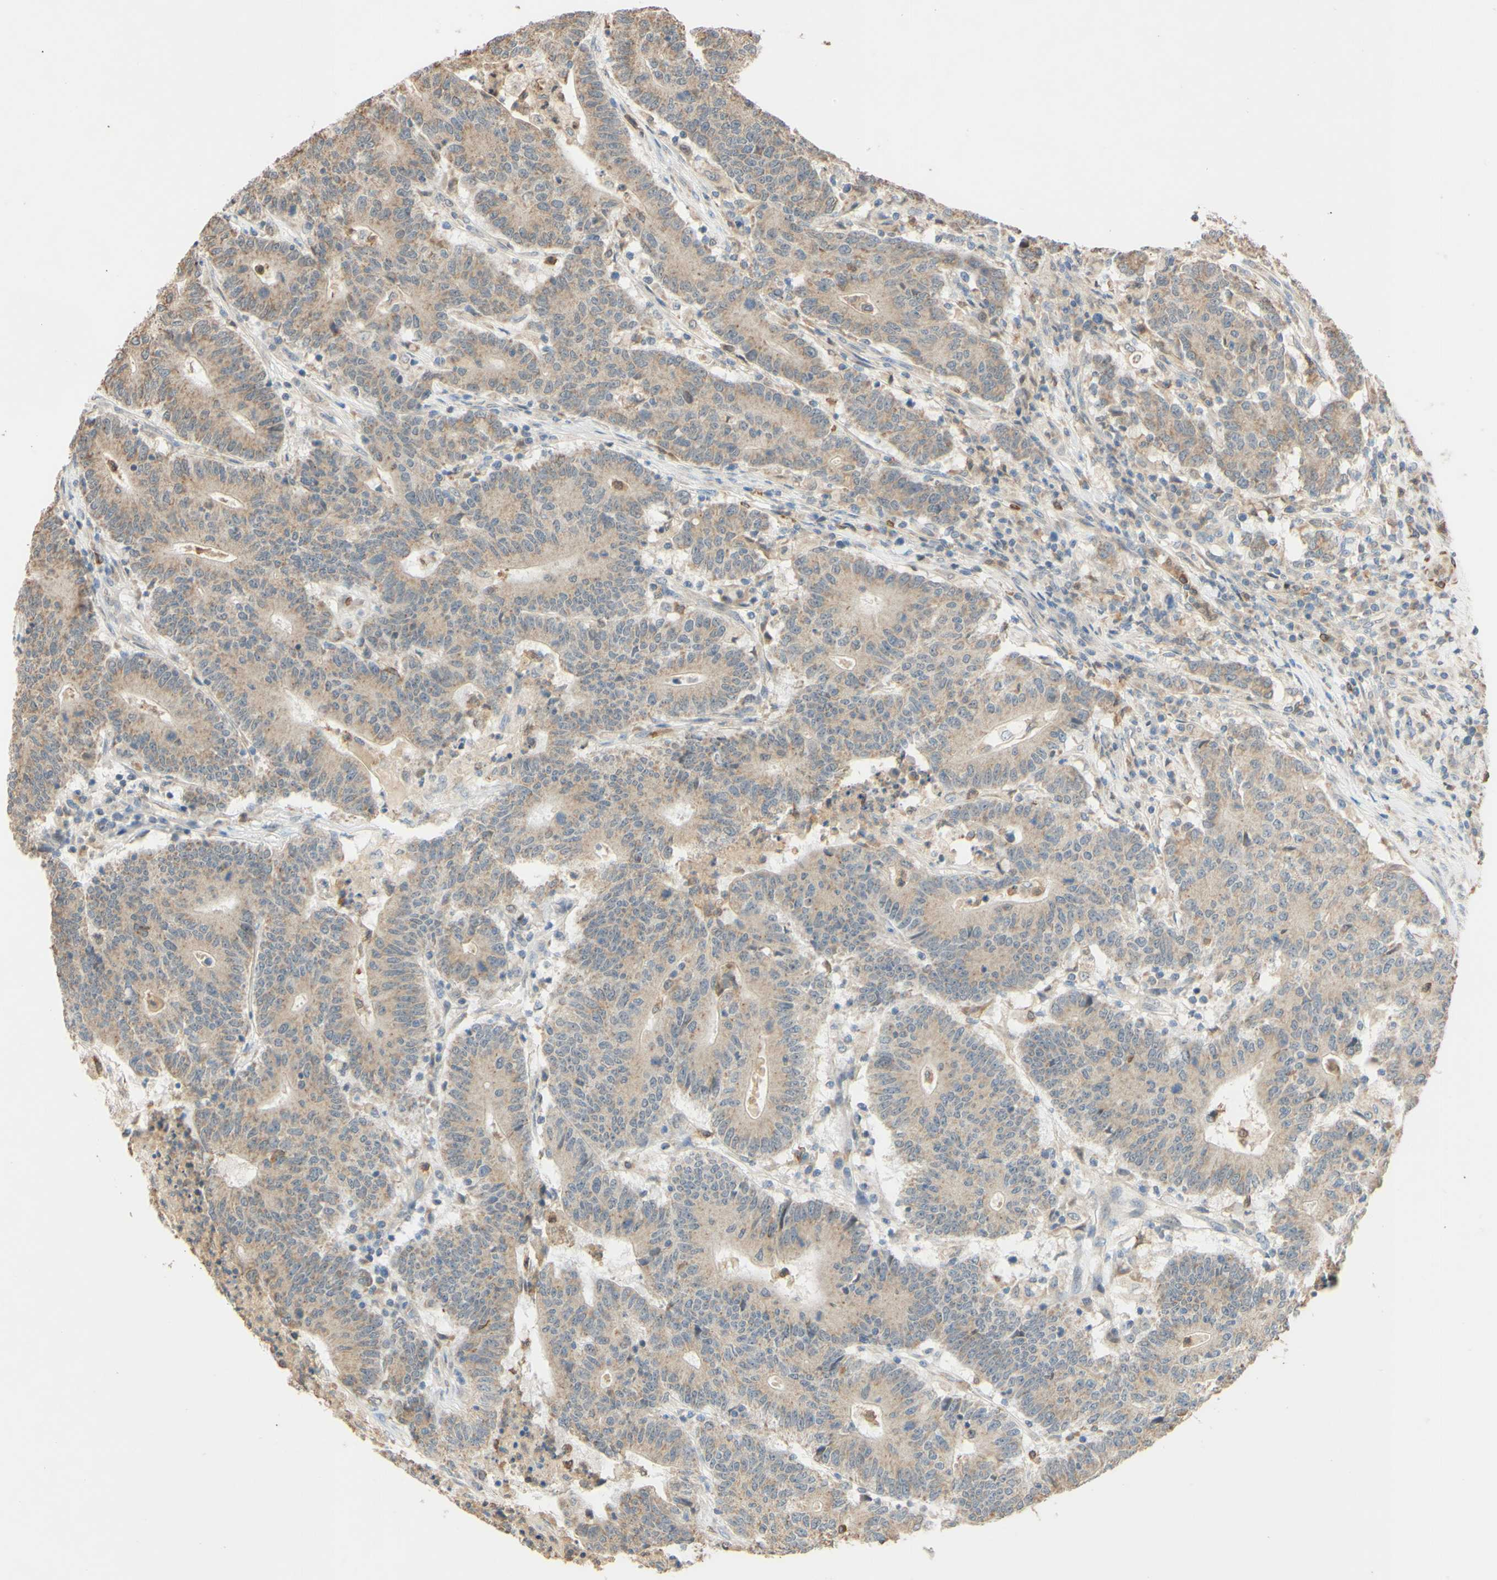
{"staining": {"intensity": "weak", "quantity": ">75%", "location": "cytoplasmic/membranous"}, "tissue": "colorectal cancer", "cell_type": "Tumor cells", "image_type": "cancer", "snomed": [{"axis": "morphology", "description": "Normal tissue, NOS"}, {"axis": "morphology", "description": "Adenocarcinoma, NOS"}, {"axis": "topography", "description": "Colon"}], "caption": "Immunohistochemical staining of human colorectal cancer (adenocarcinoma) exhibits weak cytoplasmic/membranous protein staining in approximately >75% of tumor cells. The staining was performed using DAB to visualize the protein expression in brown, while the nuclei were stained in blue with hematoxylin (Magnification: 20x).", "gene": "GATA1", "patient": {"sex": "female", "age": 75}}